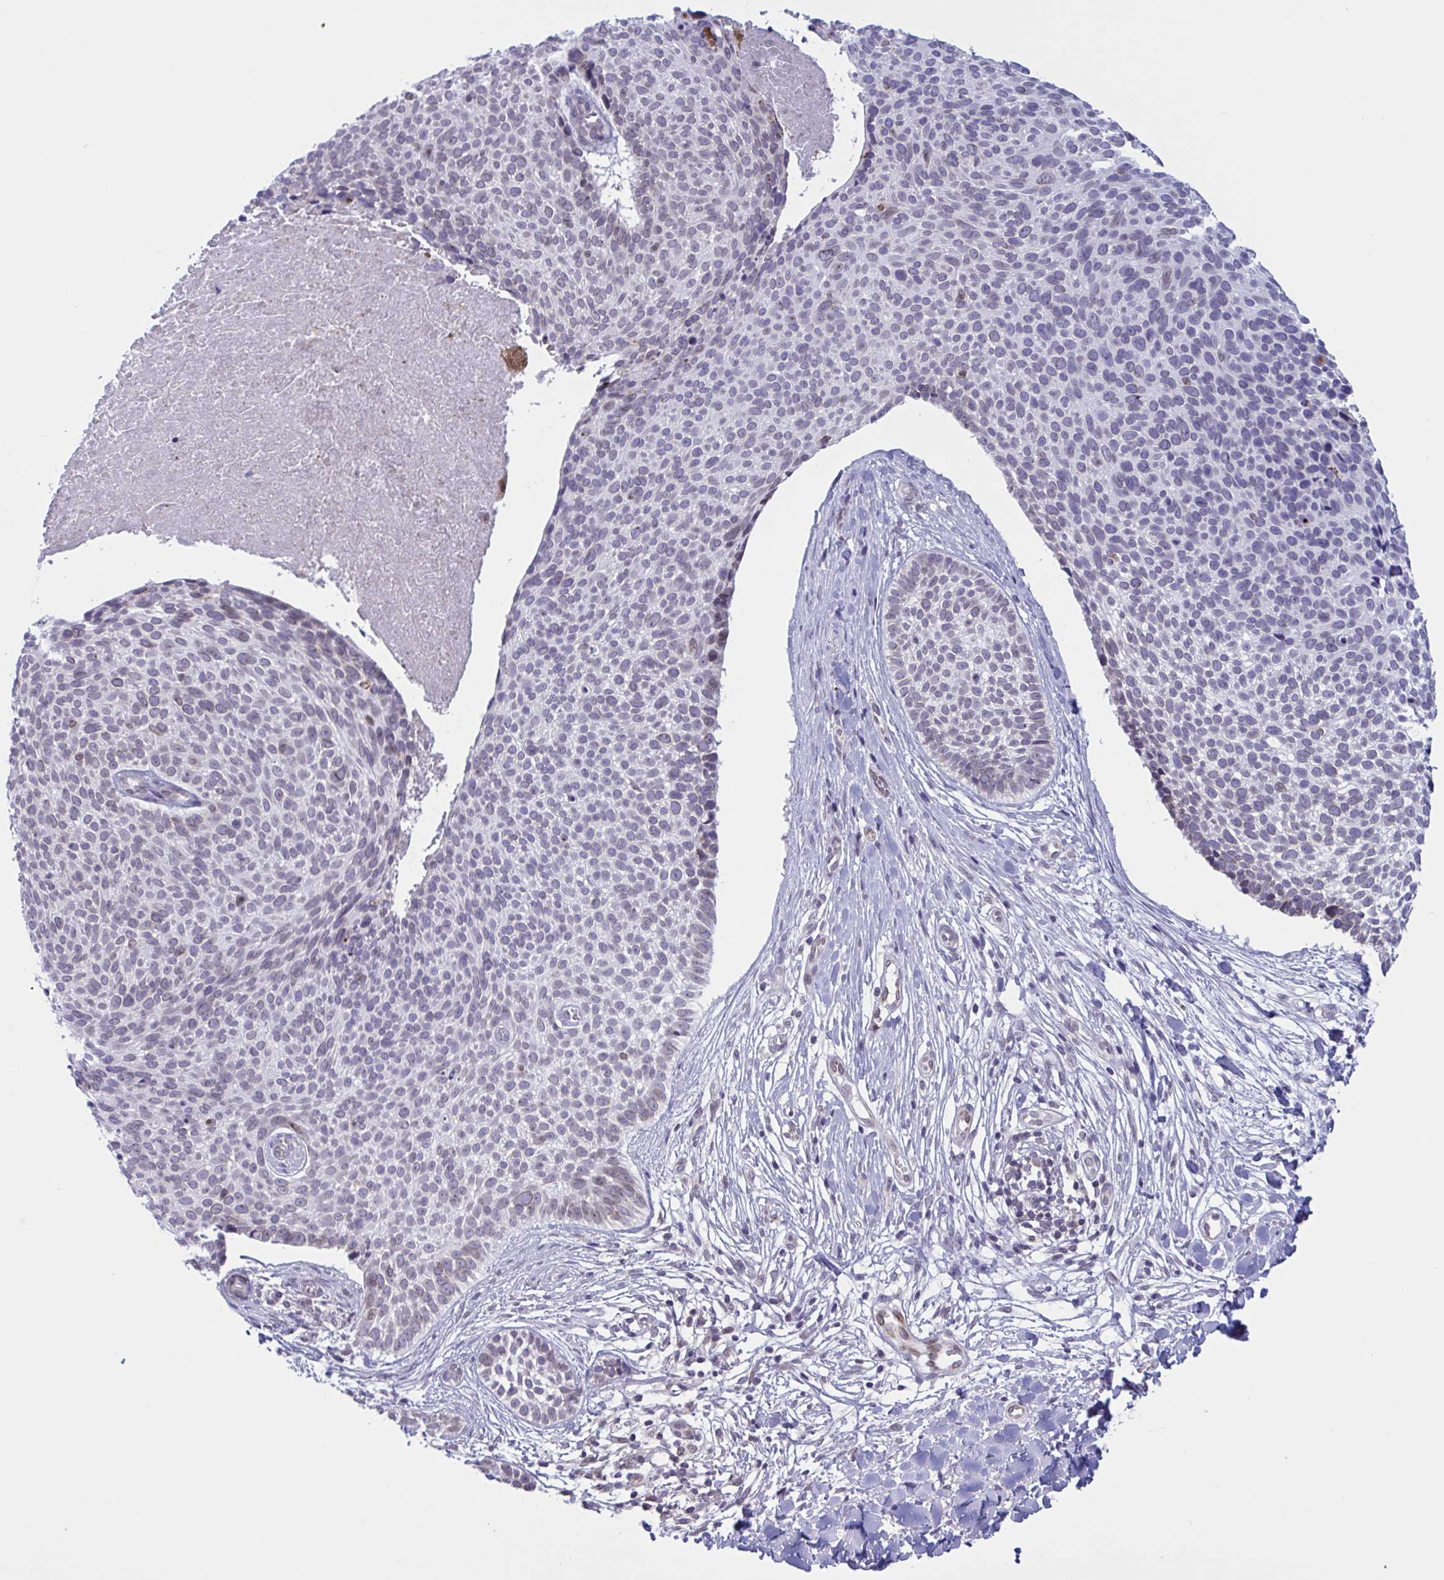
{"staining": {"intensity": "weak", "quantity": "<25%", "location": "nuclear"}, "tissue": "skin cancer", "cell_type": "Tumor cells", "image_type": "cancer", "snomed": [{"axis": "morphology", "description": "Basal cell carcinoma"}, {"axis": "topography", "description": "Skin"}, {"axis": "topography", "description": "Skin of back"}], "caption": "Histopathology image shows no significant protein positivity in tumor cells of skin basal cell carcinoma. (DAB IHC, high magnification).", "gene": "DOCK11", "patient": {"sex": "male", "age": 81}}